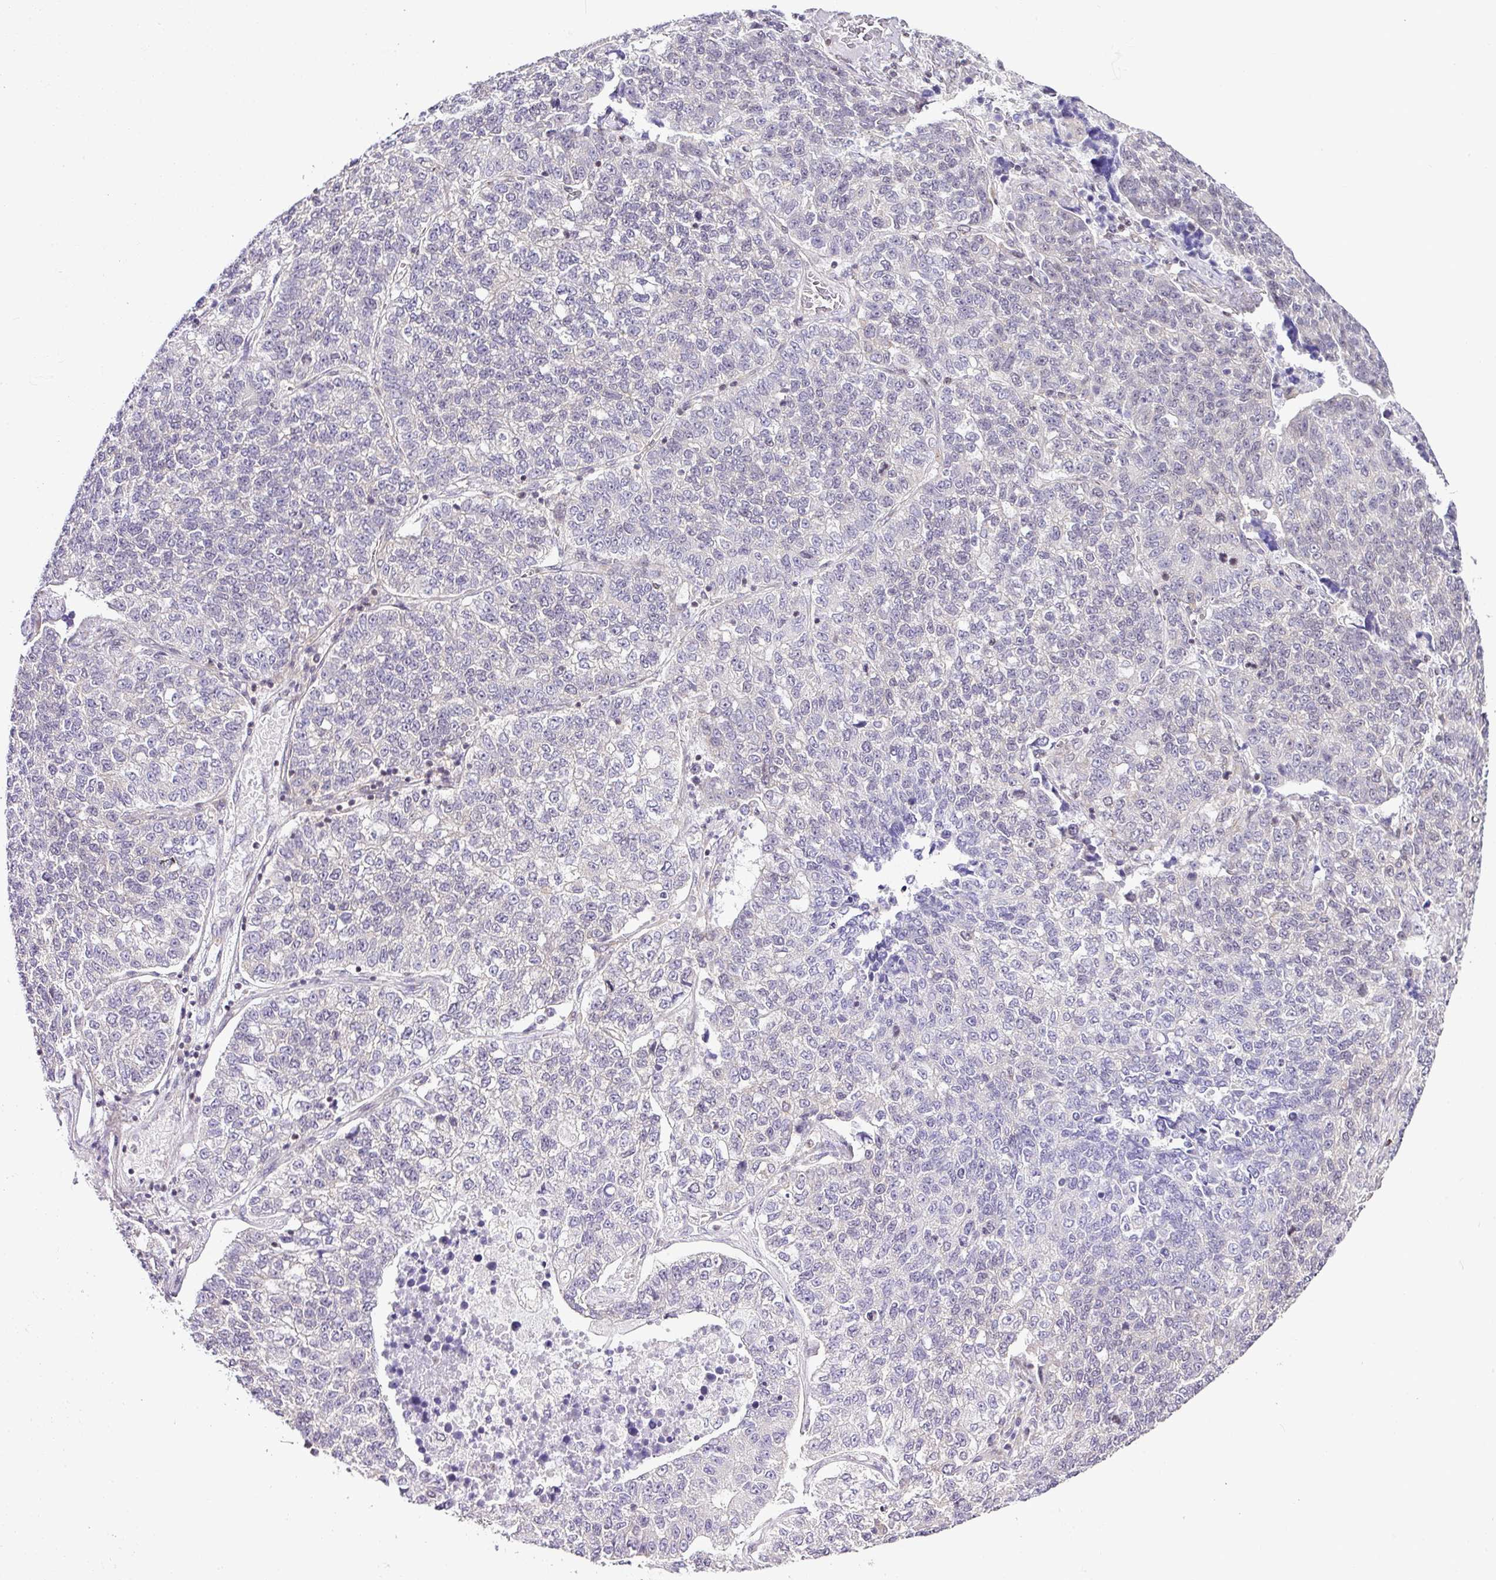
{"staining": {"intensity": "negative", "quantity": "none", "location": "none"}, "tissue": "lung cancer", "cell_type": "Tumor cells", "image_type": "cancer", "snomed": [{"axis": "morphology", "description": "Adenocarcinoma, NOS"}, {"axis": "topography", "description": "Lung"}], "caption": "This is a photomicrograph of immunohistochemistry staining of lung cancer, which shows no expression in tumor cells.", "gene": "FAM32A", "patient": {"sex": "male", "age": 49}}